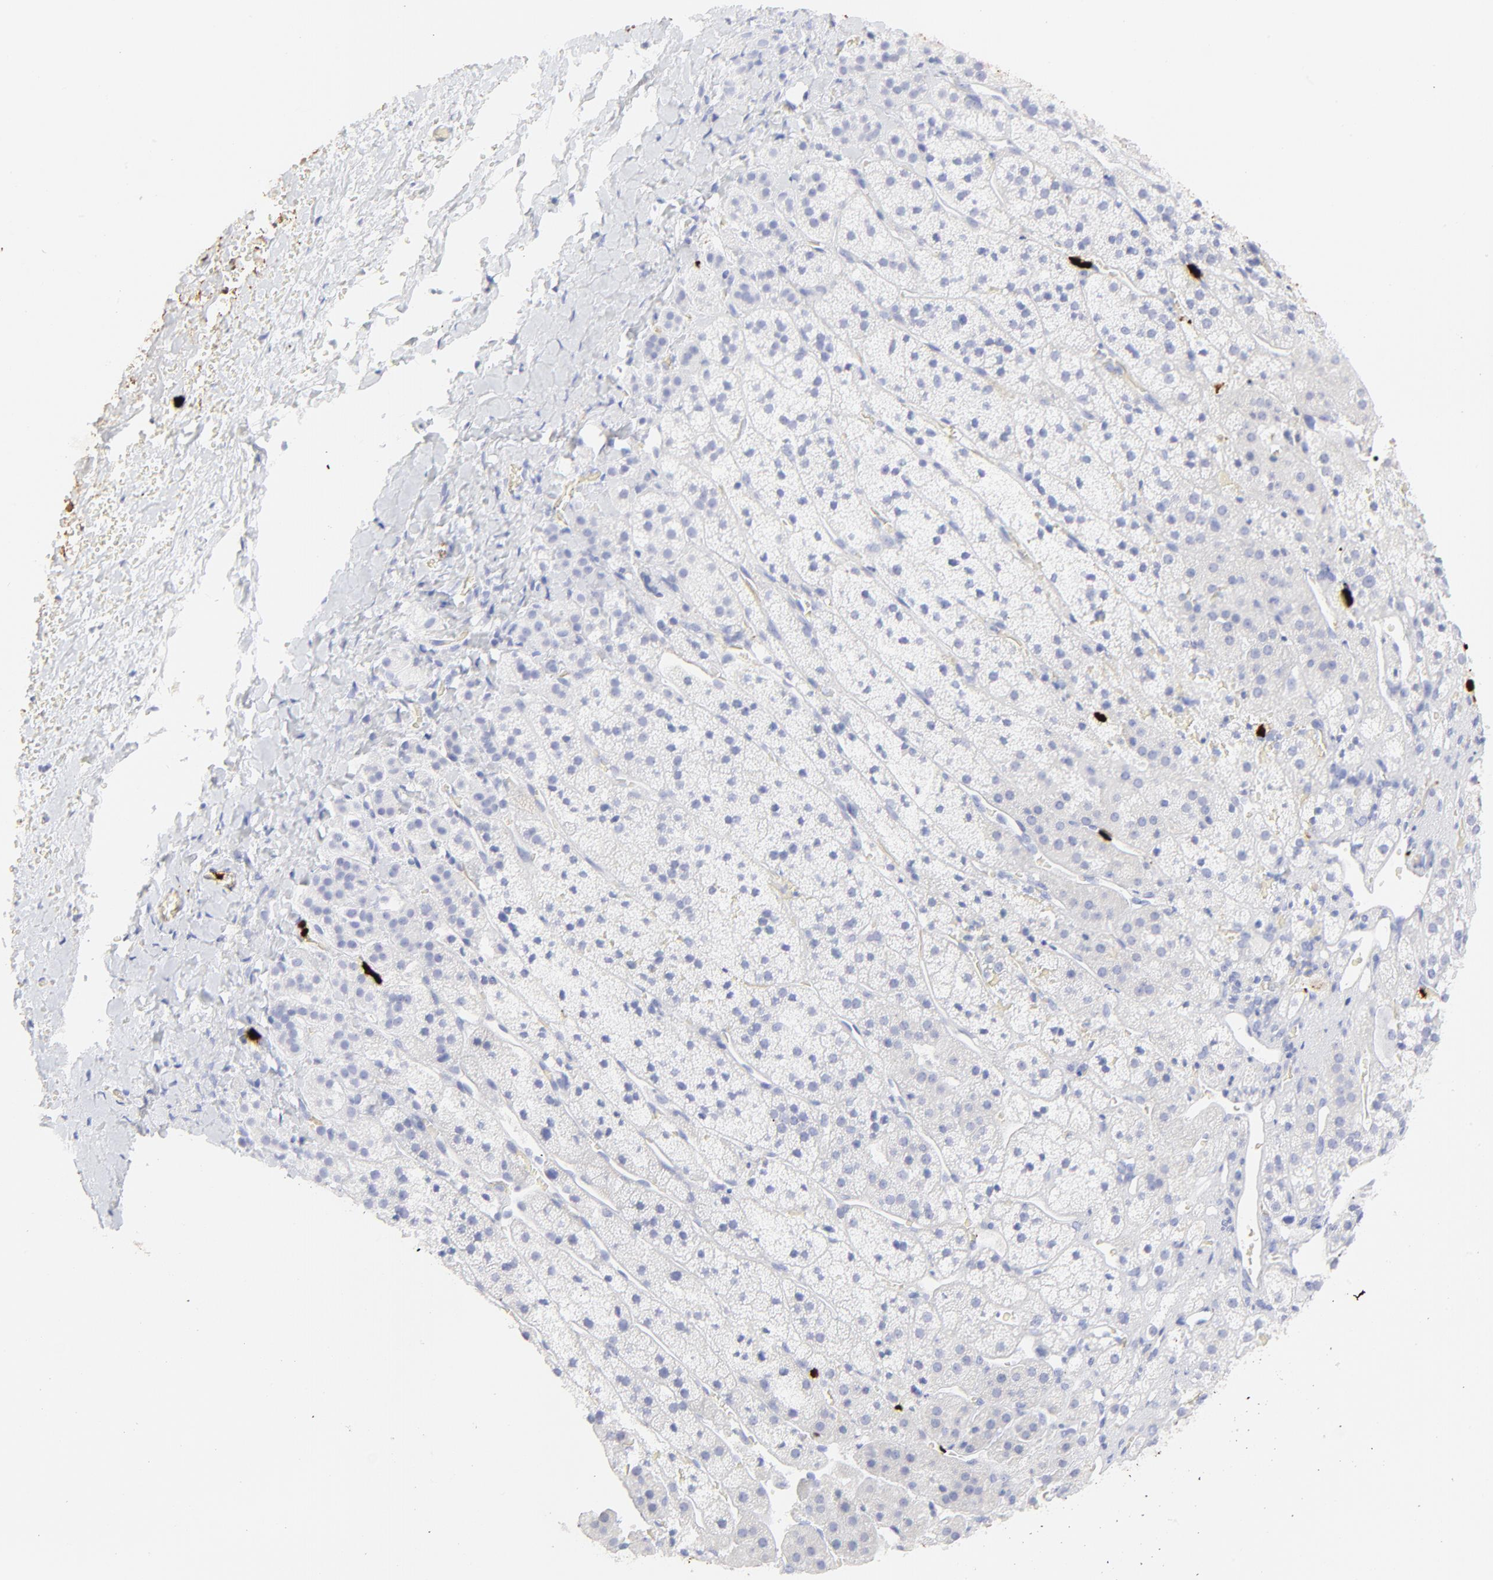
{"staining": {"intensity": "negative", "quantity": "none", "location": "none"}, "tissue": "adrenal gland", "cell_type": "Glandular cells", "image_type": "normal", "snomed": [{"axis": "morphology", "description": "Normal tissue, NOS"}, {"axis": "topography", "description": "Adrenal gland"}], "caption": "This is an immunohistochemistry (IHC) histopathology image of benign human adrenal gland. There is no expression in glandular cells.", "gene": "S100A12", "patient": {"sex": "female", "age": 44}}